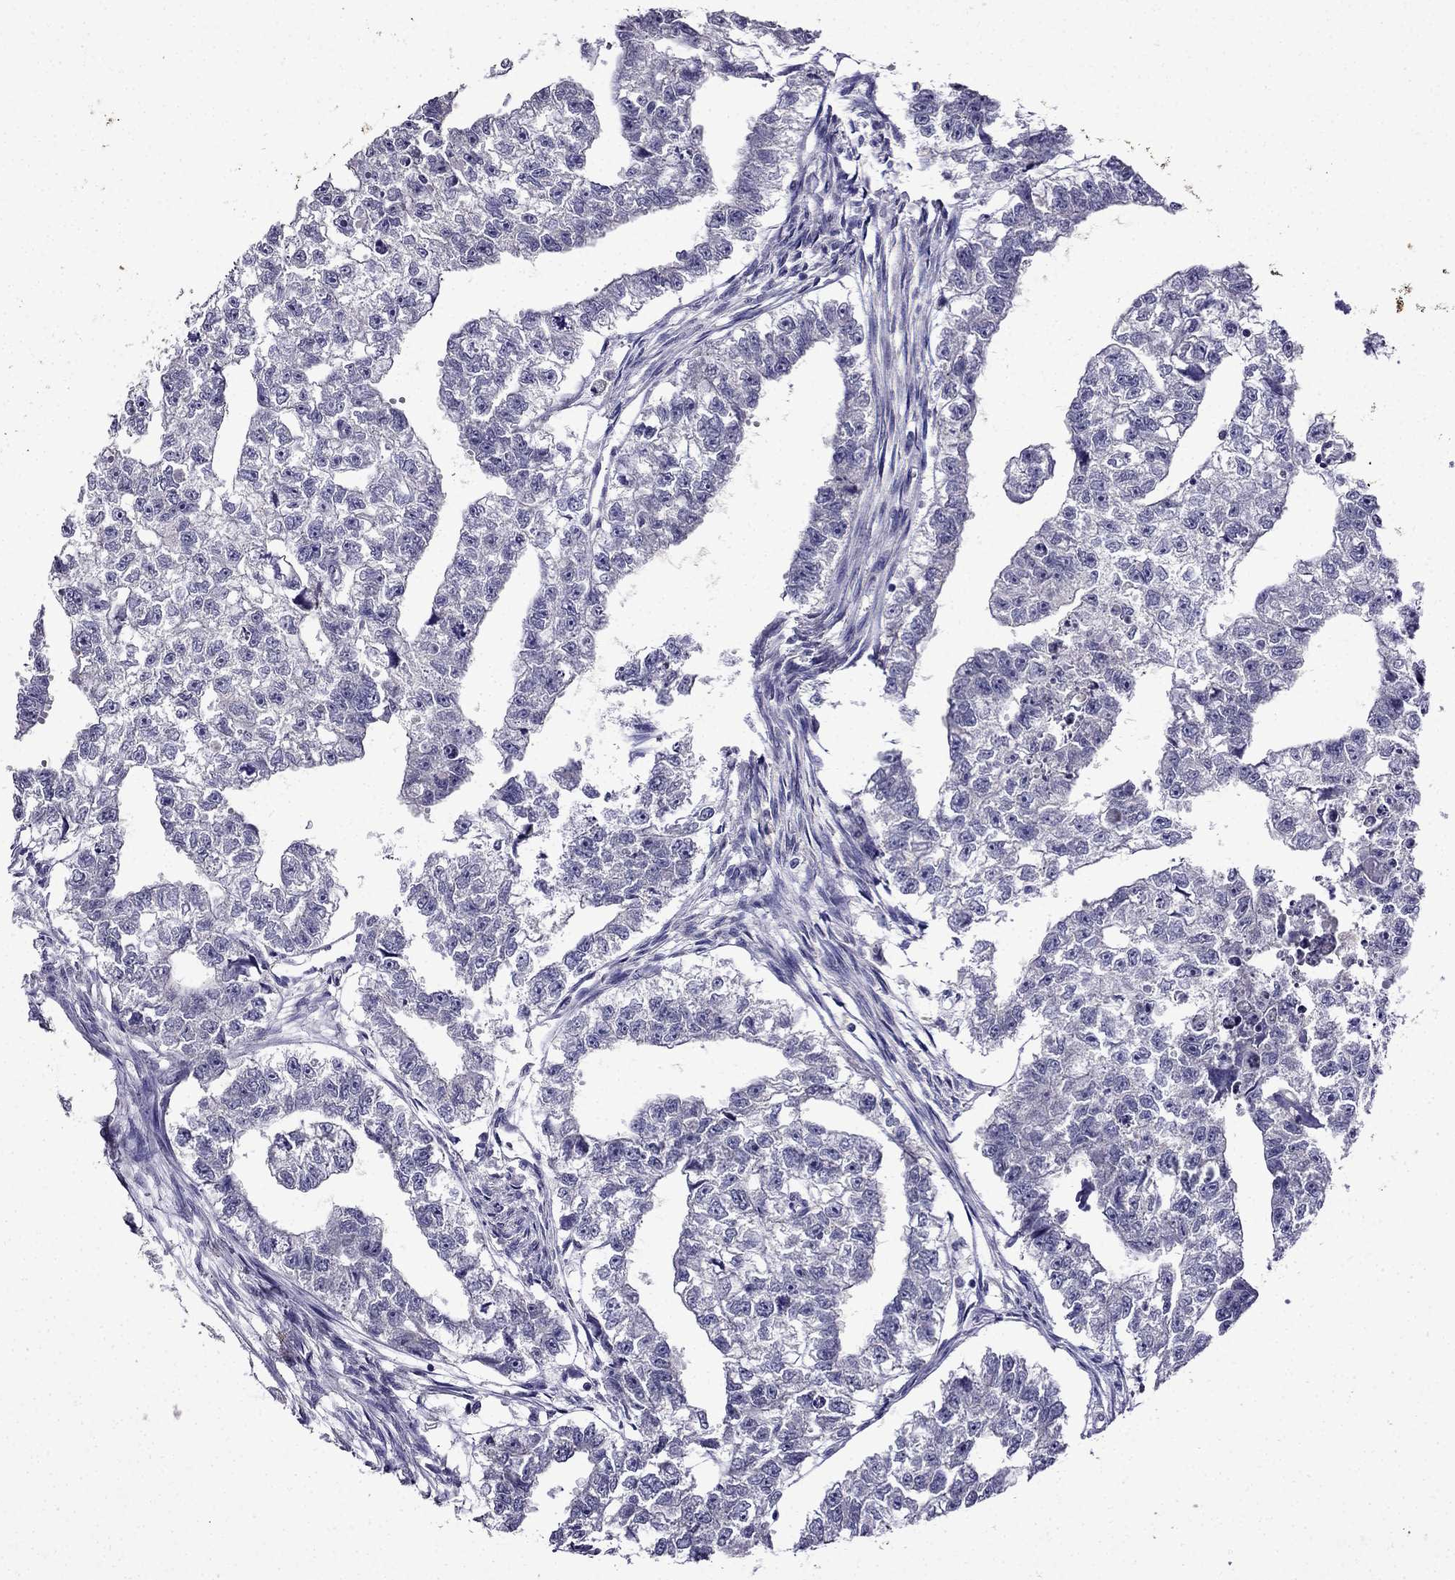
{"staining": {"intensity": "negative", "quantity": "none", "location": "none"}, "tissue": "testis cancer", "cell_type": "Tumor cells", "image_type": "cancer", "snomed": [{"axis": "morphology", "description": "Carcinoma, Embryonal, NOS"}, {"axis": "morphology", "description": "Teratoma, malignant, NOS"}, {"axis": "topography", "description": "Testis"}], "caption": "Tumor cells are negative for brown protein staining in testis teratoma (malignant).", "gene": "DNAH17", "patient": {"sex": "male", "age": 44}}